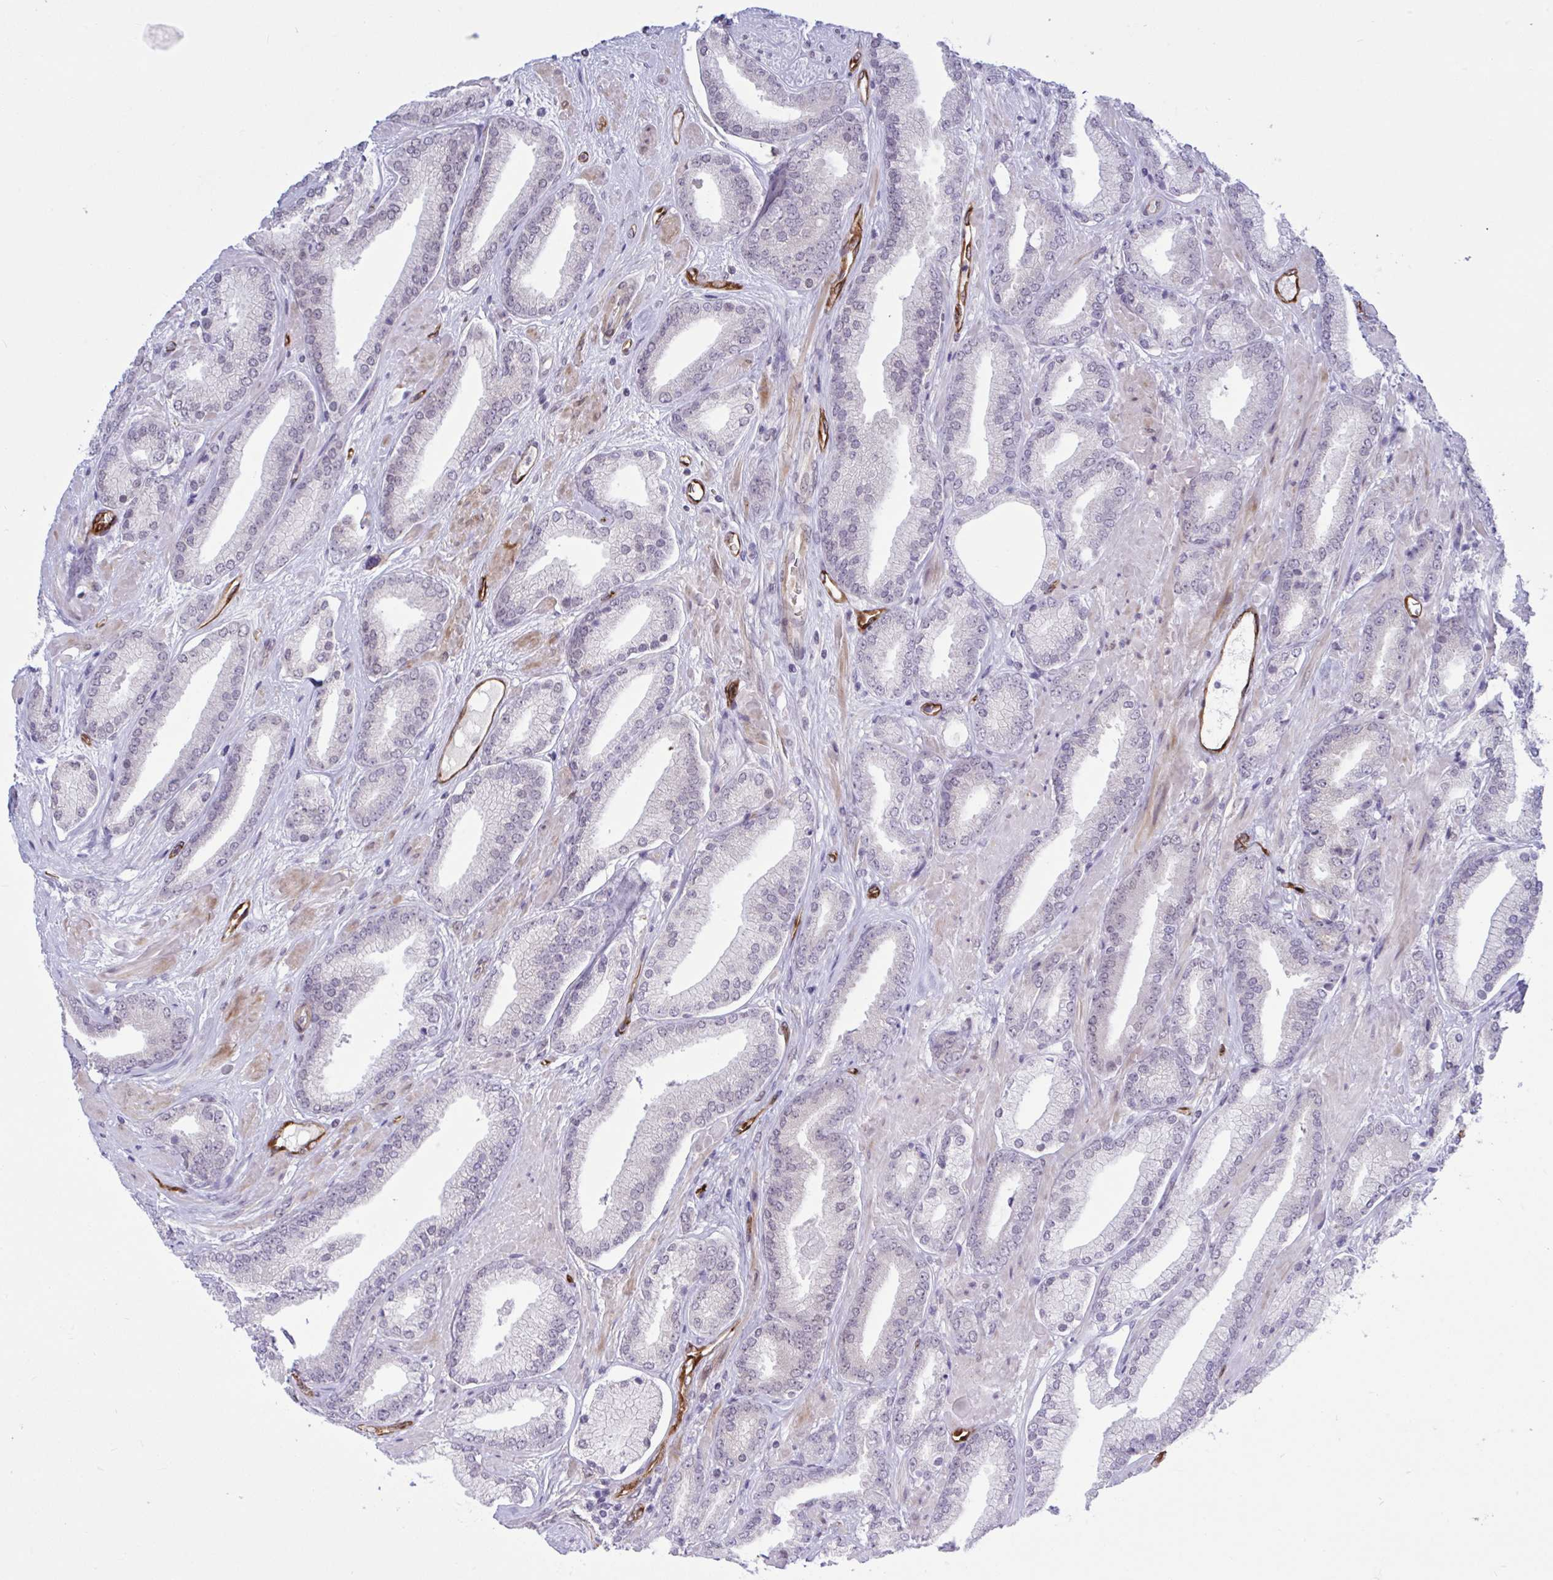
{"staining": {"intensity": "negative", "quantity": "none", "location": "none"}, "tissue": "prostate cancer", "cell_type": "Tumor cells", "image_type": "cancer", "snomed": [{"axis": "morphology", "description": "Adenocarcinoma, High grade"}, {"axis": "topography", "description": "Prostate"}], "caption": "Prostate cancer was stained to show a protein in brown. There is no significant positivity in tumor cells. (DAB immunohistochemistry (IHC) visualized using brightfield microscopy, high magnification).", "gene": "EML1", "patient": {"sex": "male", "age": 56}}